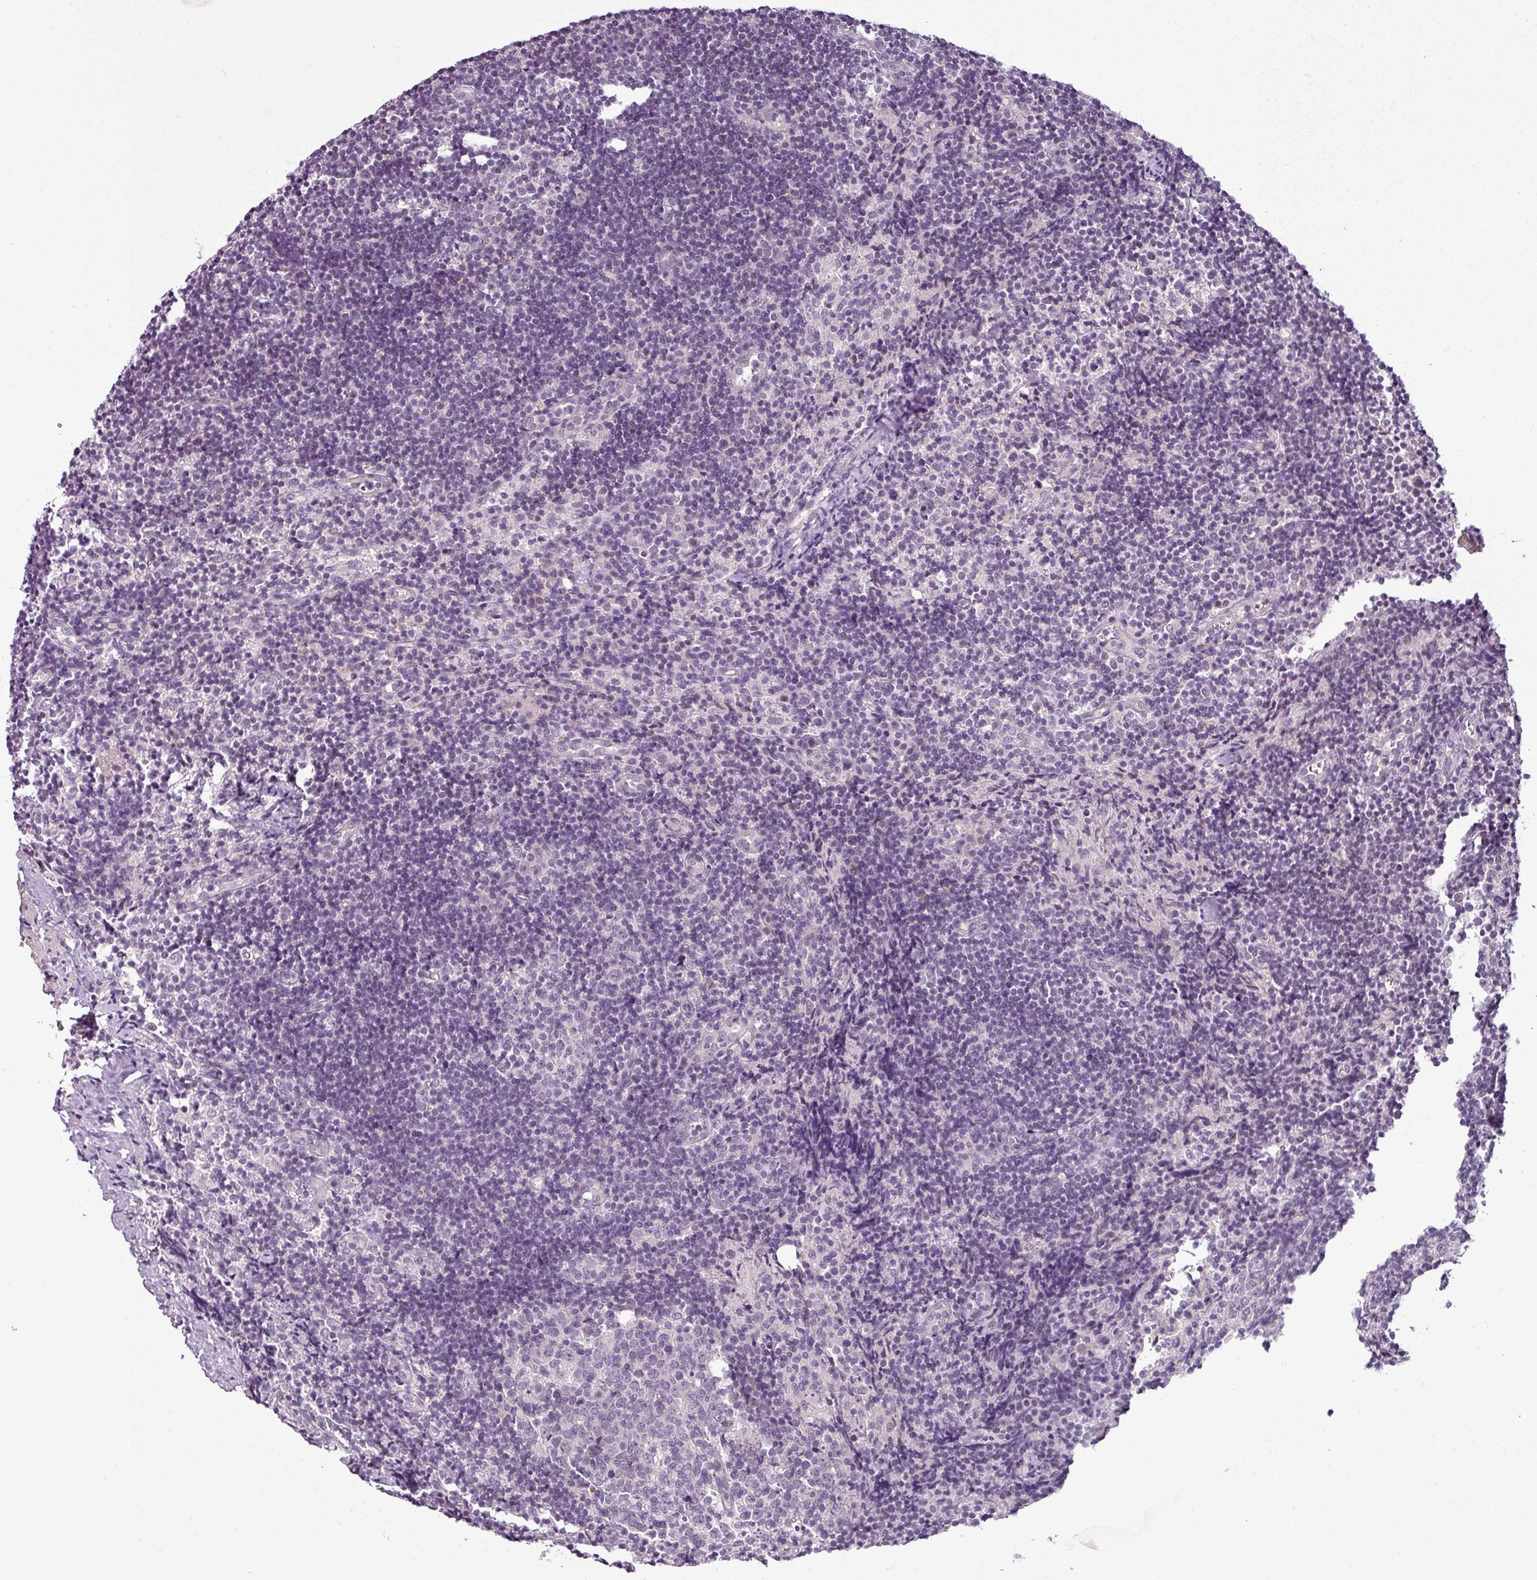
{"staining": {"intensity": "negative", "quantity": "none", "location": "none"}, "tissue": "lymph node", "cell_type": "Germinal center cells", "image_type": "normal", "snomed": [{"axis": "morphology", "description": "Normal tissue, NOS"}, {"axis": "topography", "description": "Lymph node"}], "caption": "Germinal center cells are negative for protein expression in benign human lymph node. (IHC, brightfield microscopy, high magnification).", "gene": "OR52D1", "patient": {"sex": "female", "age": 52}}